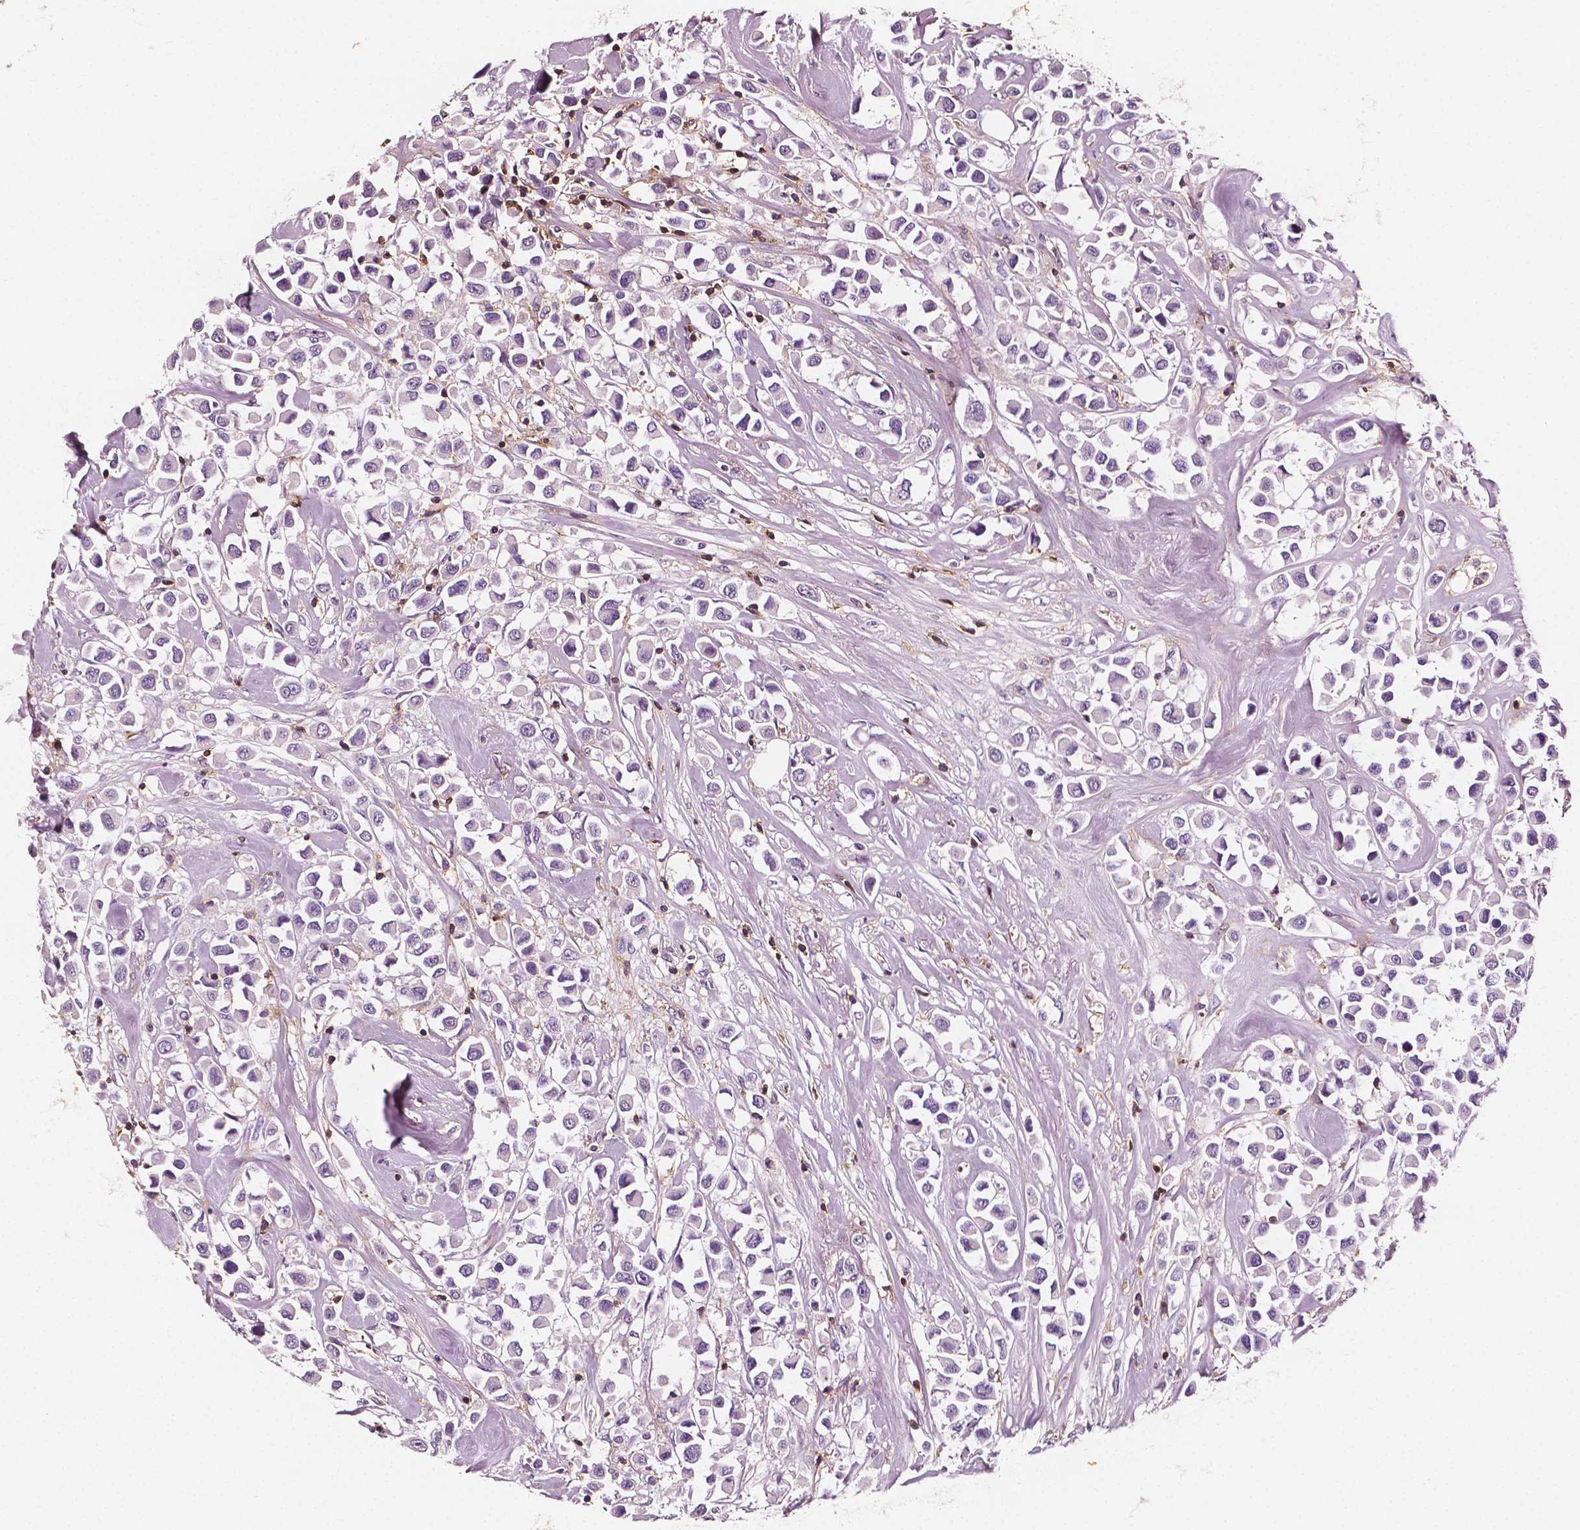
{"staining": {"intensity": "negative", "quantity": "none", "location": "none"}, "tissue": "breast cancer", "cell_type": "Tumor cells", "image_type": "cancer", "snomed": [{"axis": "morphology", "description": "Duct carcinoma"}, {"axis": "topography", "description": "Breast"}], "caption": "A micrograph of human breast intraductal carcinoma is negative for staining in tumor cells. The staining was performed using DAB to visualize the protein expression in brown, while the nuclei were stained in blue with hematoxylin (Magnification: 20x).", "gene": "PTPRC", "patient": {"sex": "female", "age": 61}}